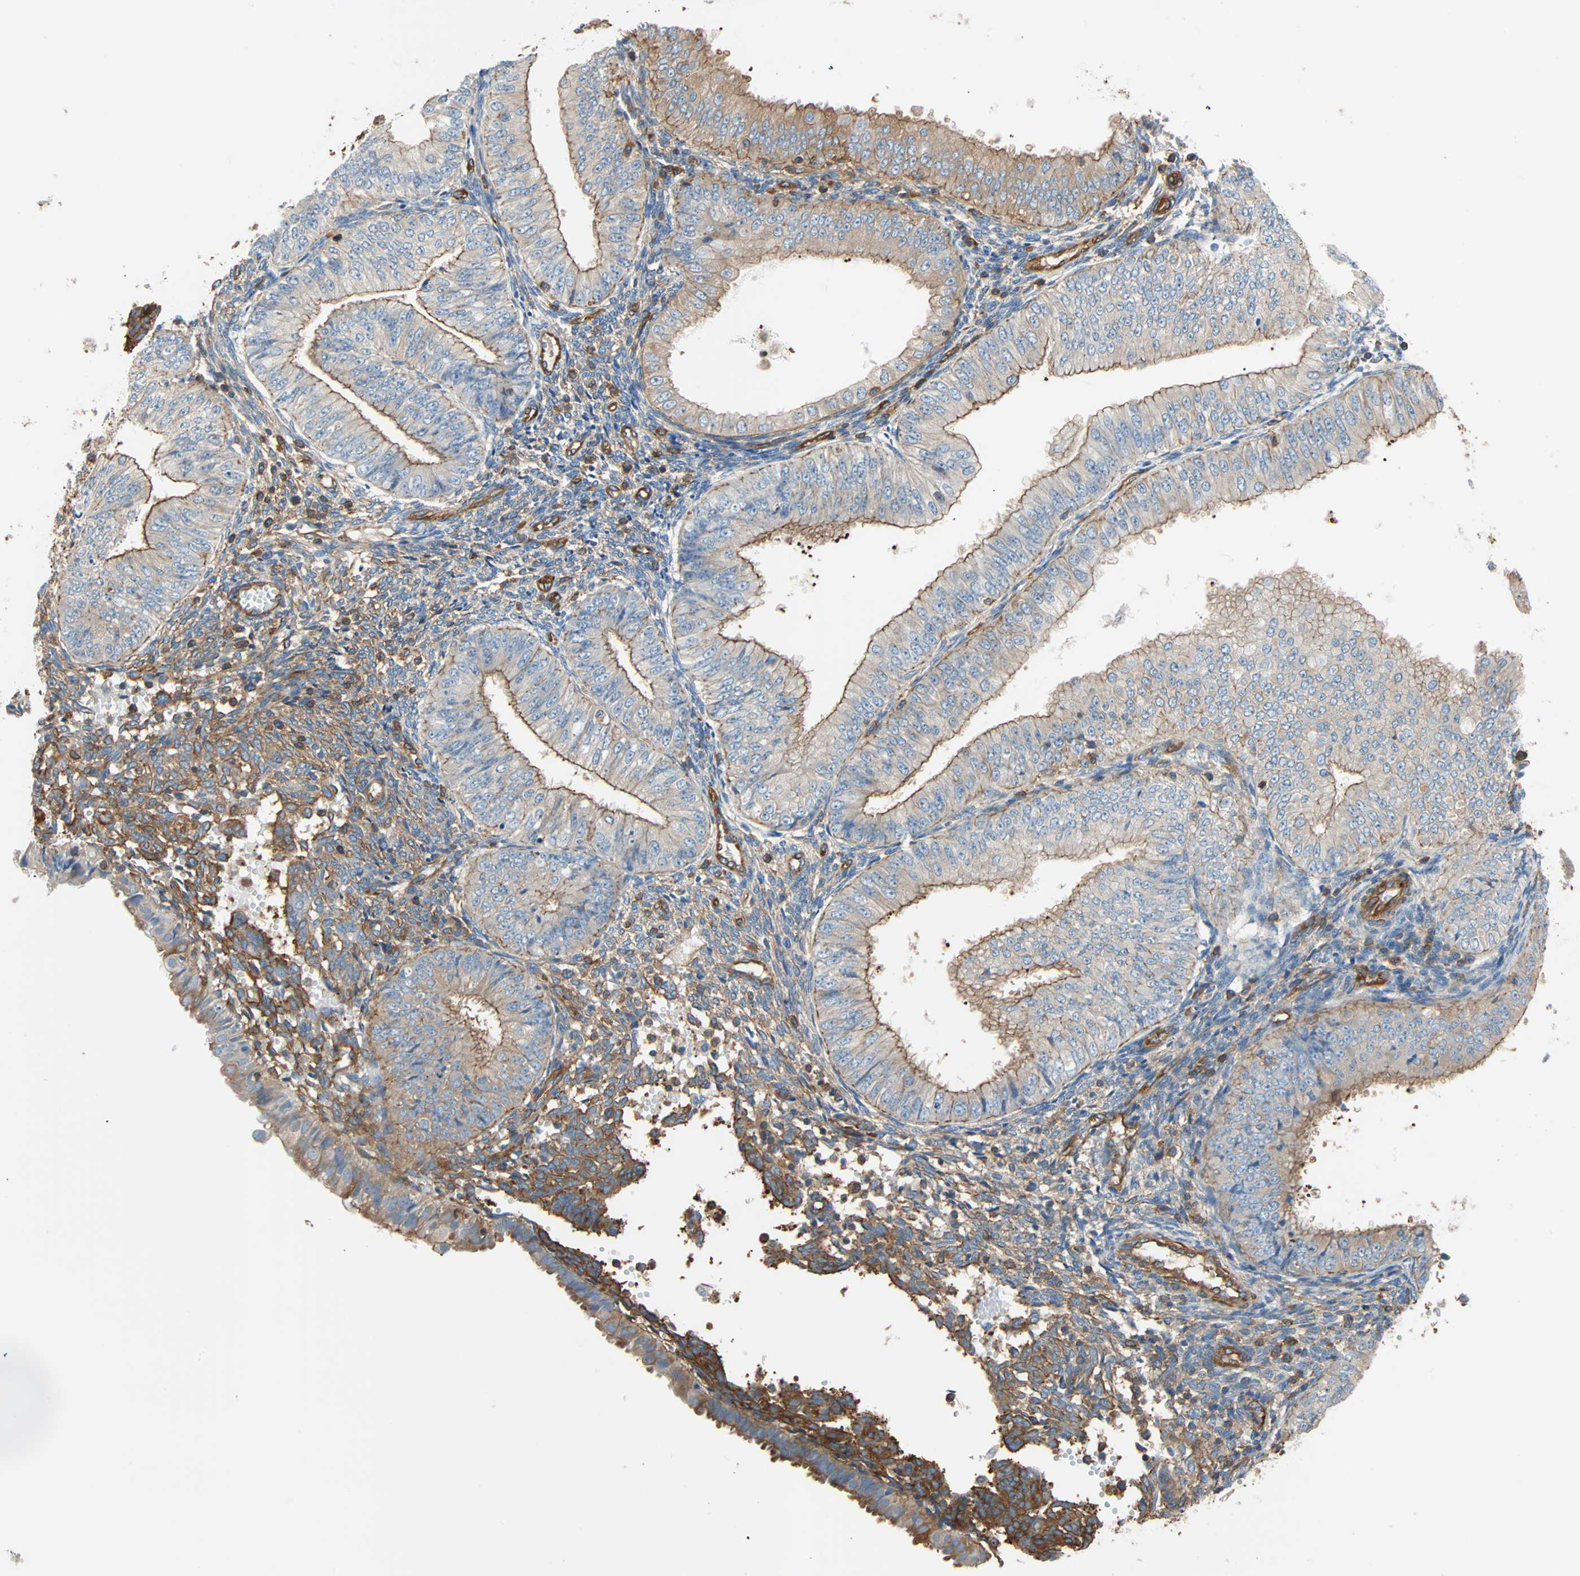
{"staining": {"intensity": "moderate", "quantity": "<25%", "location": "cytoplasmic/membranous"}, "tissue": "endometrial cancer", "cell_type": "Tumor cells", "image_type": "cancer", "snomed": [{"axis": "morphology", "description": "Normal tissue, NOS"}, {"axis": "morphology", "description": "Adenocarcinoma, NOS"}, {"axis": "topography", "description": "Endometrium"}], "caption": "Protein staining demonstrates moderate cytoplasmic/membranous expression in about <25% of tumor cells in endometrial adenocarcinoma. The protein is stained brown, and the nuclei are stained in blue (DAB IHC with brightfield microscopy, high magnification).", "gene": "GALNT10", "patient": {"sex": "female", "age": 53}}